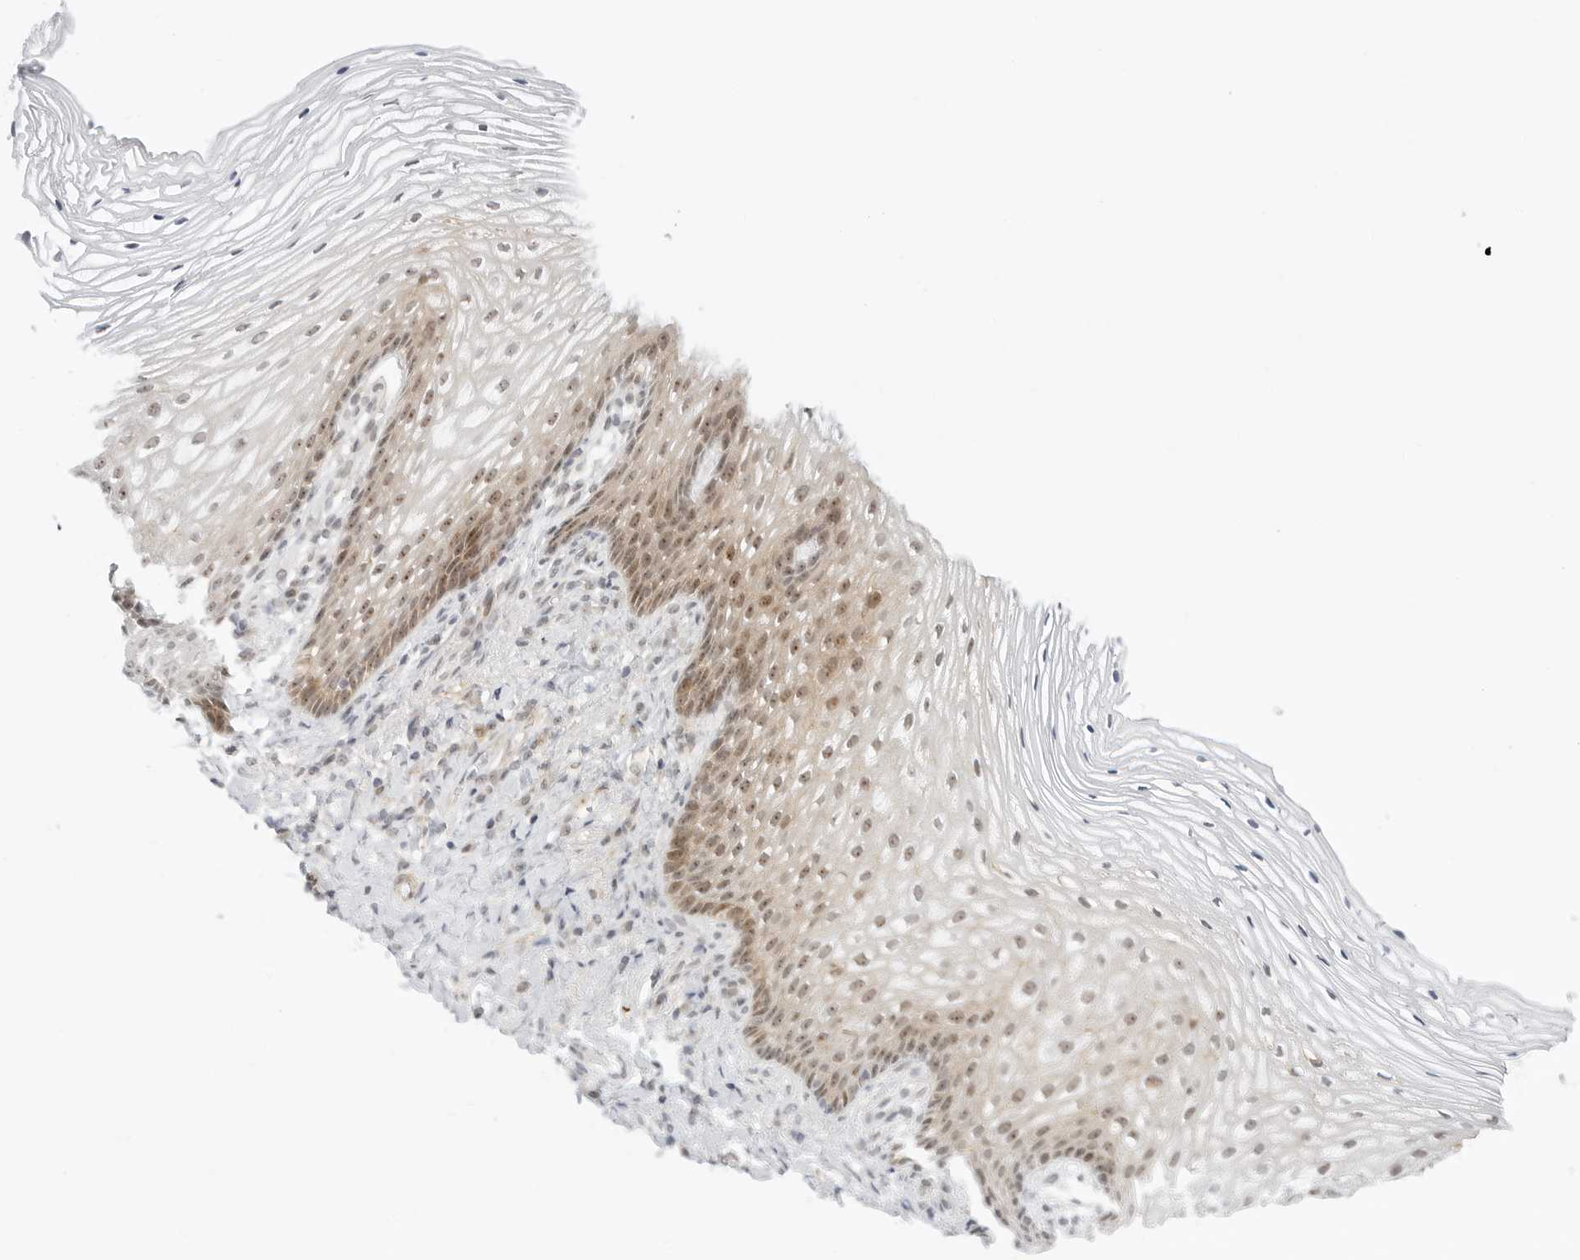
{"staining": {"intensity": "moderate", "quantity": ">75%", "location": "cytoplasmic/membranous,nuclear"}, "tissue": "vagina", "cell_type": "Squamous epithelial cells", "image_type": "normal", "snomed": [{"axis": "morphology", "description": "Normal tissue, NOS"}, {"axis": "topography", "description": "Vagina"}], "caption": "Protein analysis of normal vagina shows moderate cytoplasmic/membranous,nuclear staining in about >75% of squamous epithelial cells.", "gene": "HIPK3", "patient": {"sex": "female", "age": 60}}